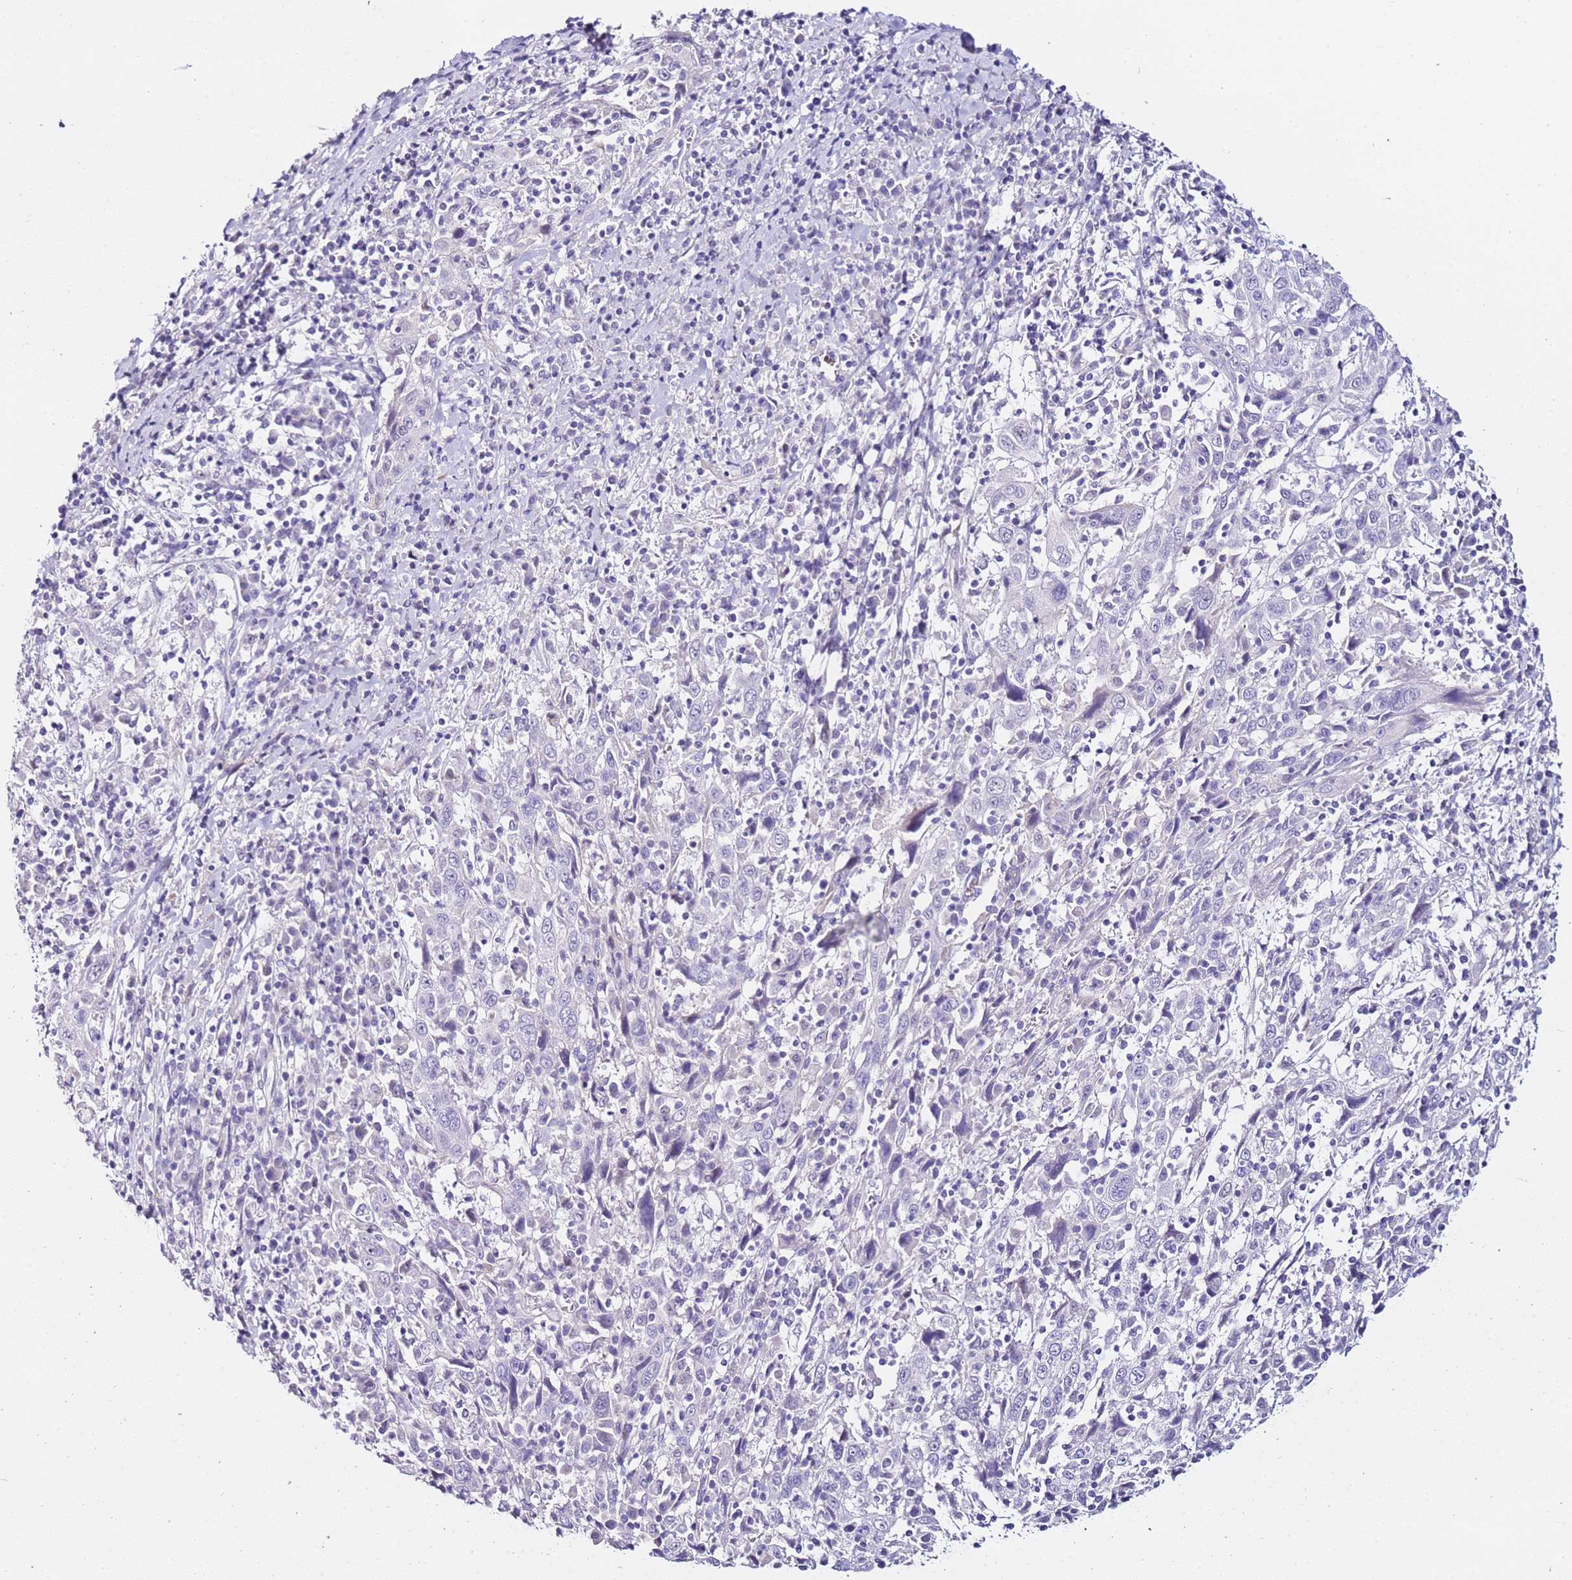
{"staining": {"intensity": "negative", "quantity": "none", "location": "none"}, "tissue": "cervical cancer", "cell_type": "Tumor cells", "image_type": "cancer", "snomed": [{"axis": "morphology", "description": "Squamous cell carcinoma, NOS"}, {"axis": "topography", "description": "Cervix"}], "caption": "A photomicrograph of human squamous cell carcinoma (cervical) is negative for staining in tumor cells.", "gene": "HGD", "patient": {"sex": "female", "age": 46}}